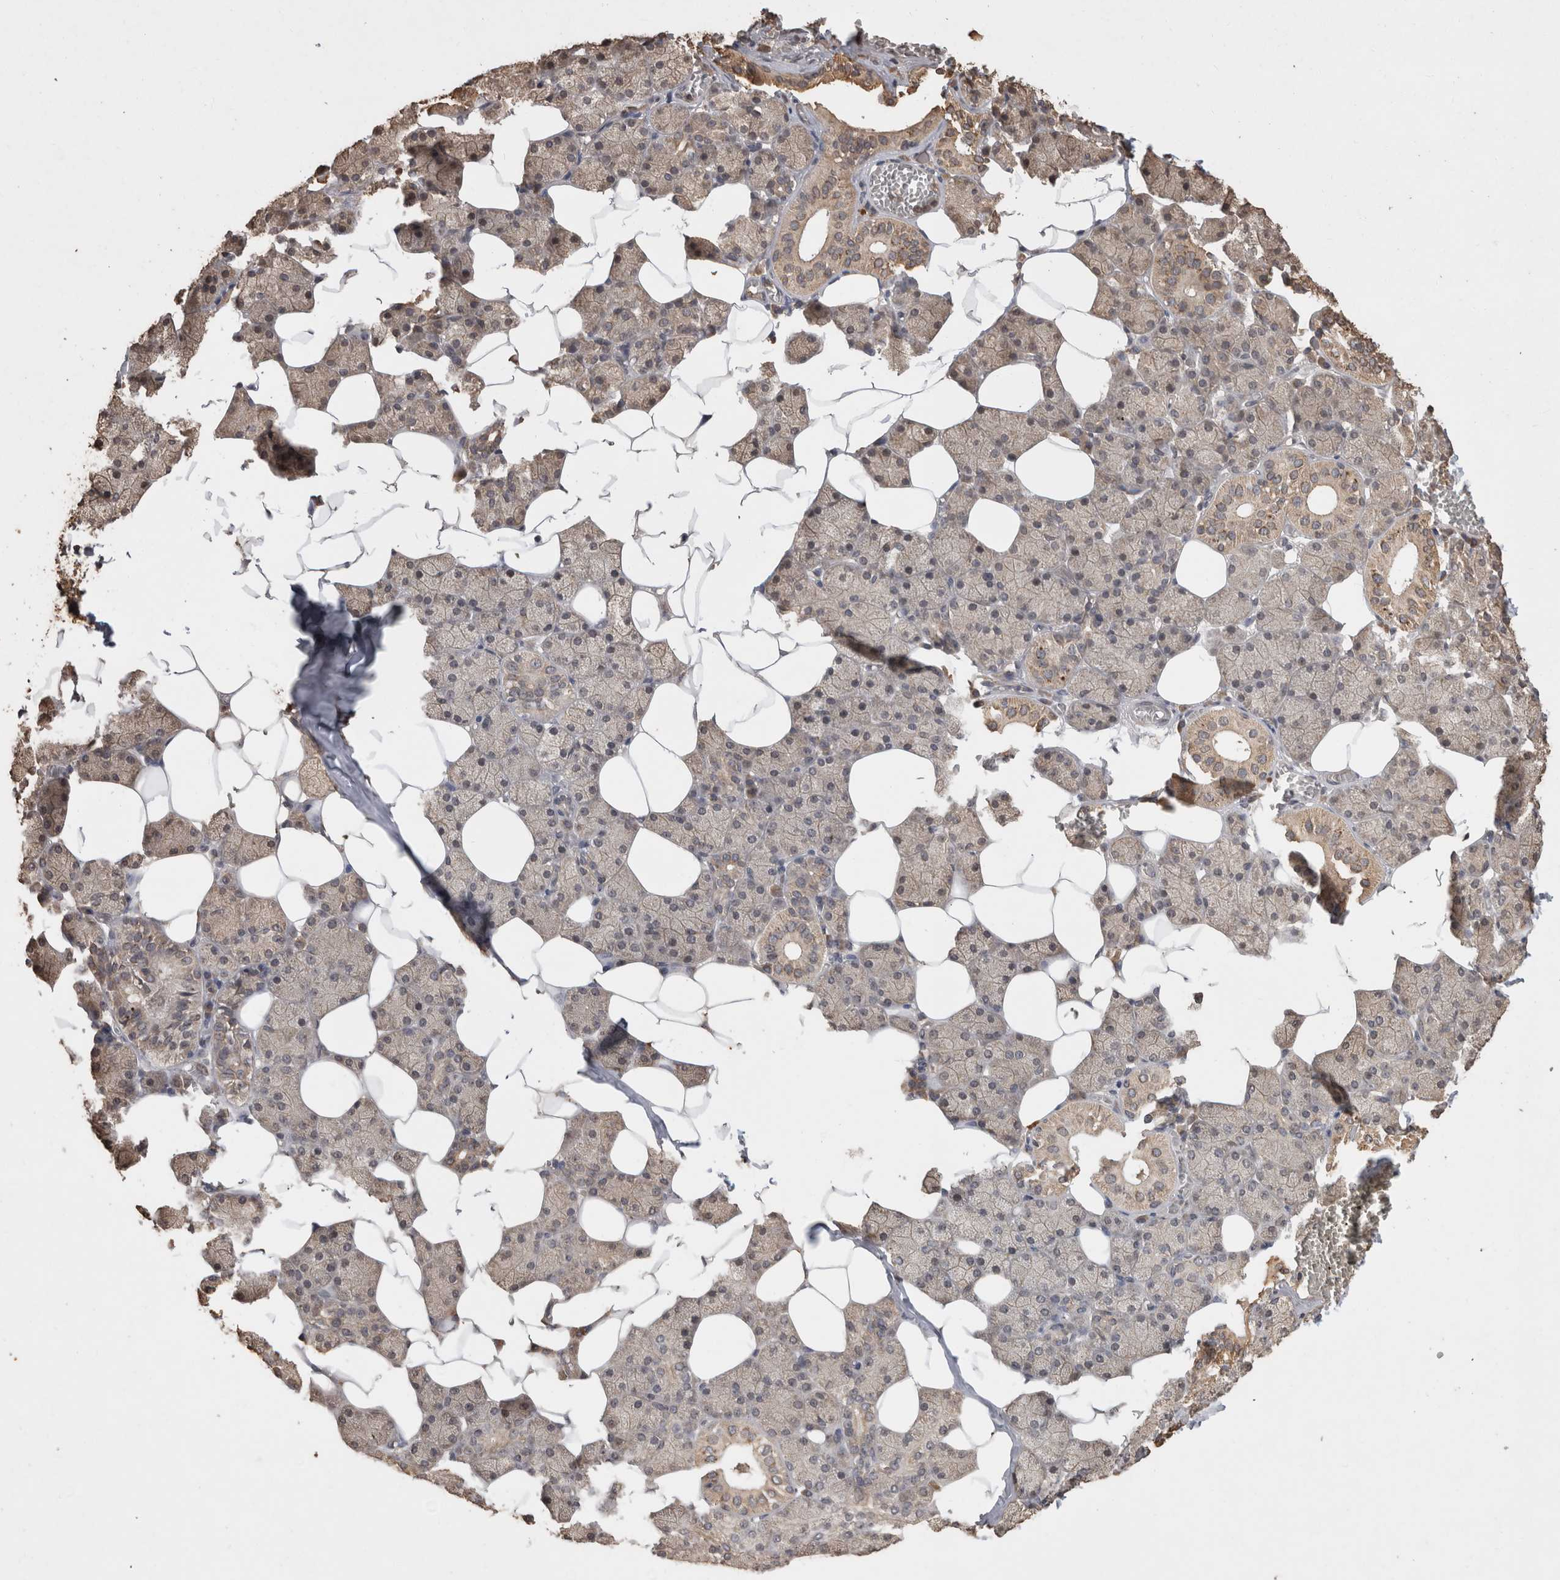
{"staining": {"intensity": "moderate", "quantity": "25%-75%", "location": "cytoplasmic/membranous"}, "tissue": "salivary gland", "cell_type": "Glandular cells", "image_type": "normal", "snomed": [{"axis": "morphology", "description": "Normal tissue, NOS"}, {"axis": "topography", "description": "Salivary gland"}], "caption": "IHC image of benign salivary gland: salivary gland stained using immunohistochemistry shows medium levels of moderate protein expression localized specifically in the cytoplasmic/membranous of glandular cells, appearing as a cytoplasmic/membranous brown color.", "gene": "SOCS5", "patient": {"sex": "female", "age": 33}}